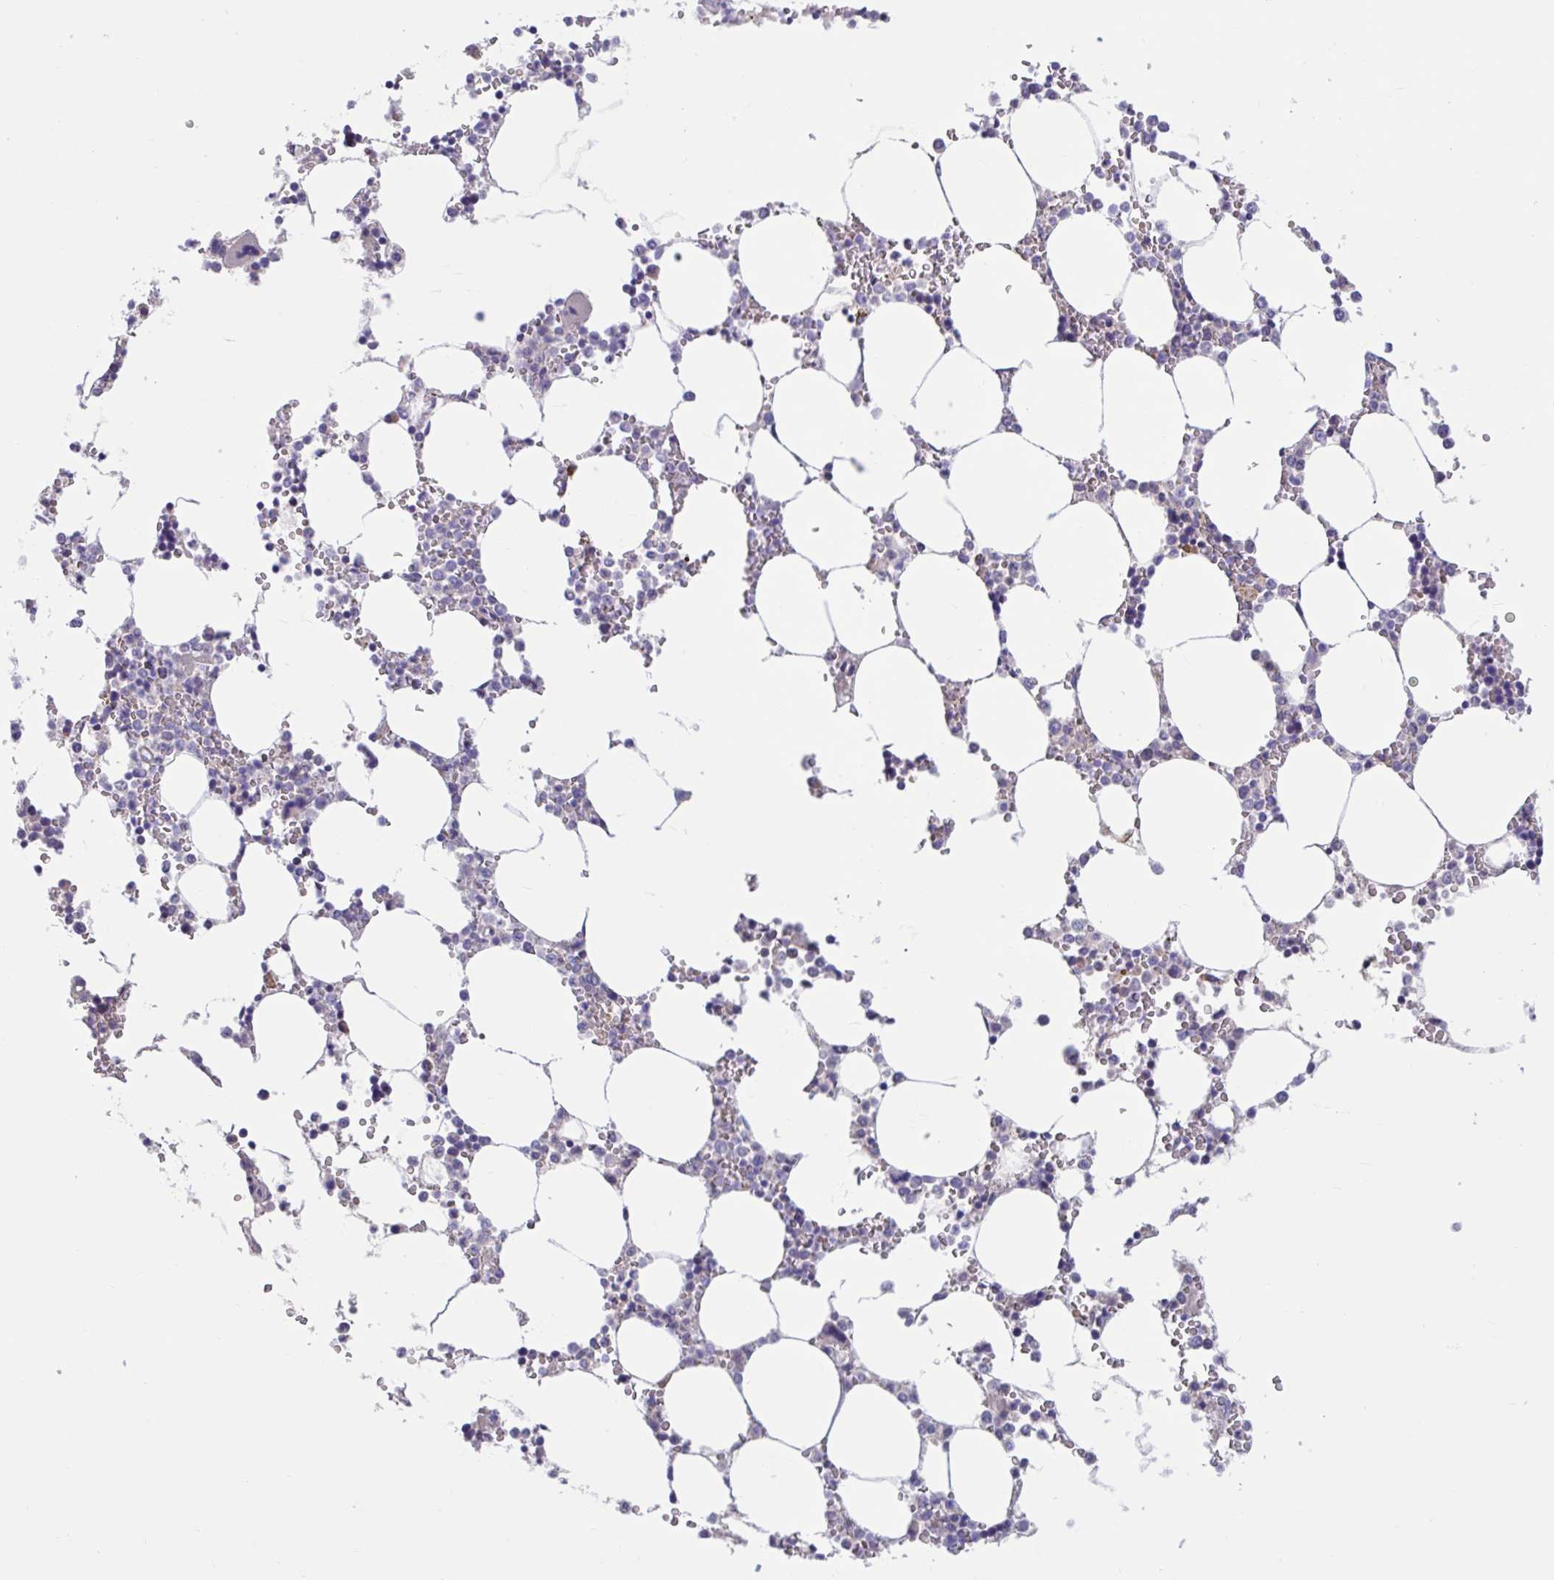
{"staining": {"intensity": "moderate", "quantity": "<25%", "location": "cytoplasmic/membranous"}, "tissue": "bone marrow", "cell_type": "Hematopoietic cells", "image_type": "normal", "snomed": [{"axis": "morphology", "description": "Normal tissue, NOS"}, {"axis": "topography", "description": "Bone marrow"}], "caption": "The photomicrograph shows immunohistochemical staining of benign bone marrow. There is moderate cytoplasmic/membranous positivity is appreciated in about <25% of hematopoietic cells.", "gene": "CNGB3", "patient": {"sex": "male", "age": 64}}